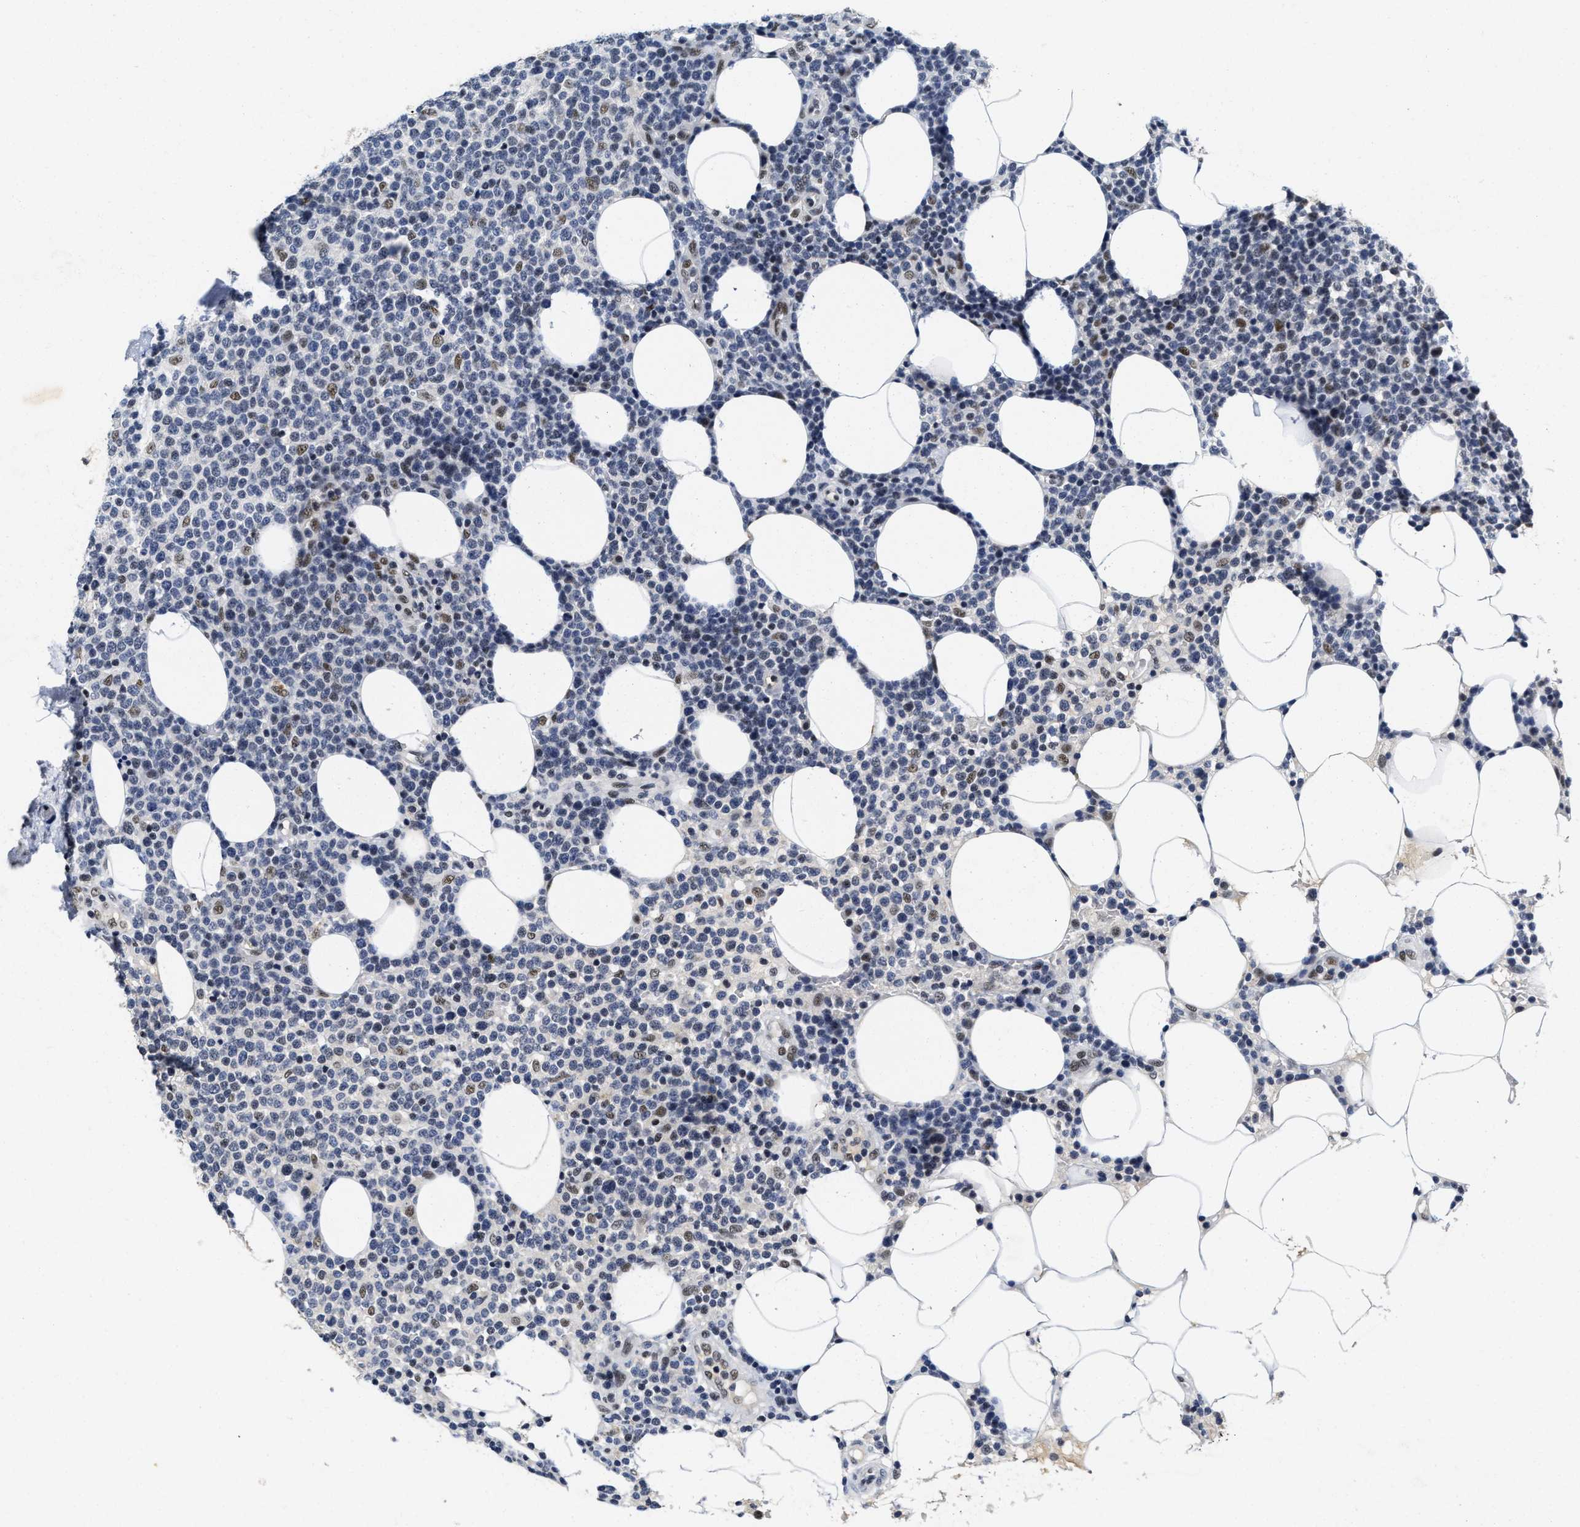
{"staining": {"intensity": "moderate", "quantity": "<25%", "location": "nuclear"}, "tissue": "lymphoma", "cell_type": "Tumor cells", "image_type": "cancer", "snomed": [{"axis": "morphology", "description": "Malignant lymphoma, non-Hodgkin's type, High grade"}, {"axis": "topography", "description": "Lymph node"}], "caption": "Lymphoma tissue shows moderate nuclear staining in approximately <25% of tumor cells (Stains: DAB (3,3'-diaminobenzidine) in brown, nuclei in blue, Microscopy: brightfield microscopy at high magnification).", "gene": "INIP", "patient": {"sex": "male", "age": 61}}